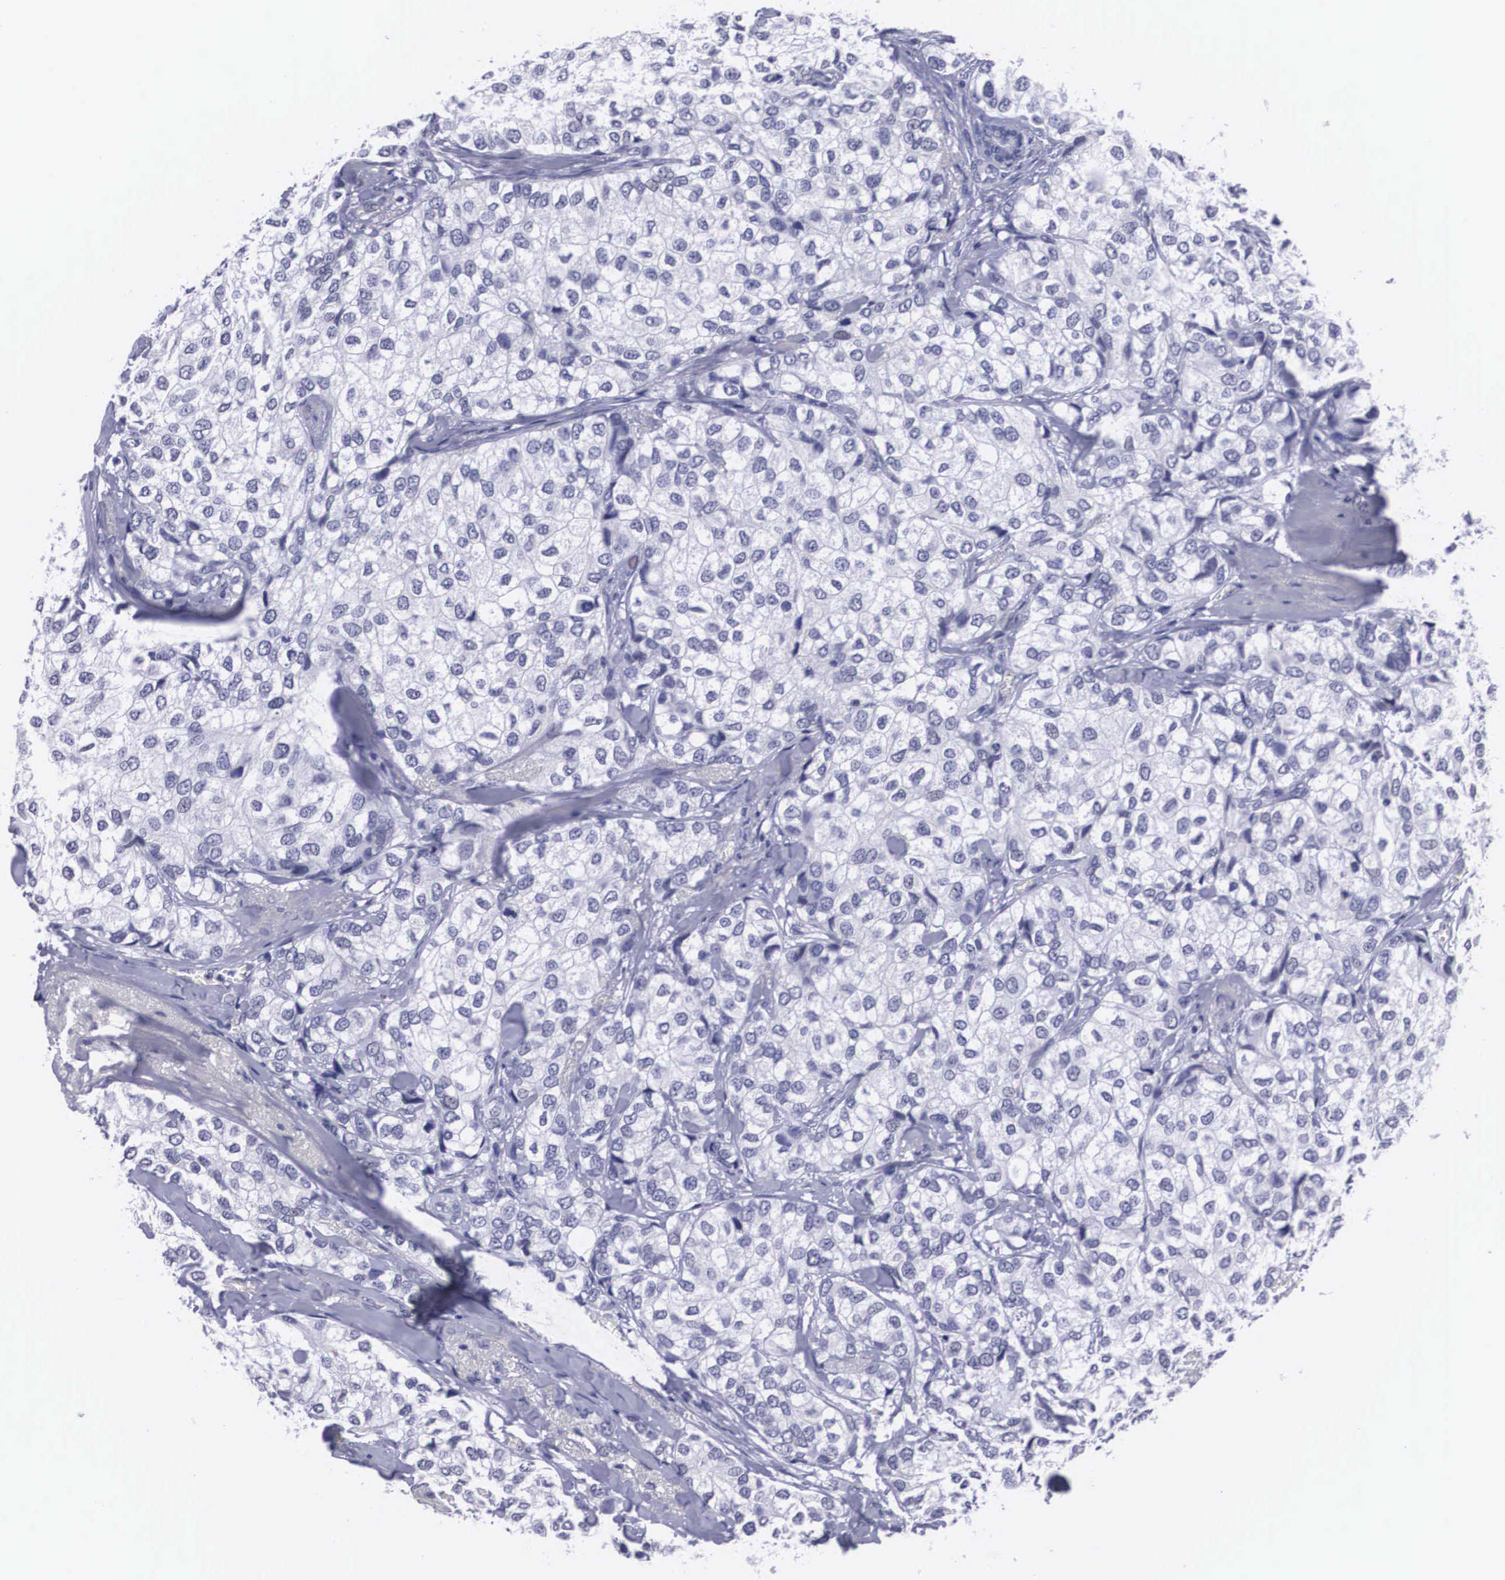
{"staining": {"intensity": "negative", "quantity": "none", "location": "none"}, "tissue": "breast cancer", "cell_type": "Tumor cells", "image_type": "cancer", "snomed": [{"axis": "morphology", "description": "Duct carcinoma"}, {"axis": "topography", "description": "Breast"}], "caption": "A micrograph of human invasive ductal carcinoma (breast) is negative for staining in tumor cells.", "gene": "C22orf31", "patient": {"sex": "female", "age": 68}}